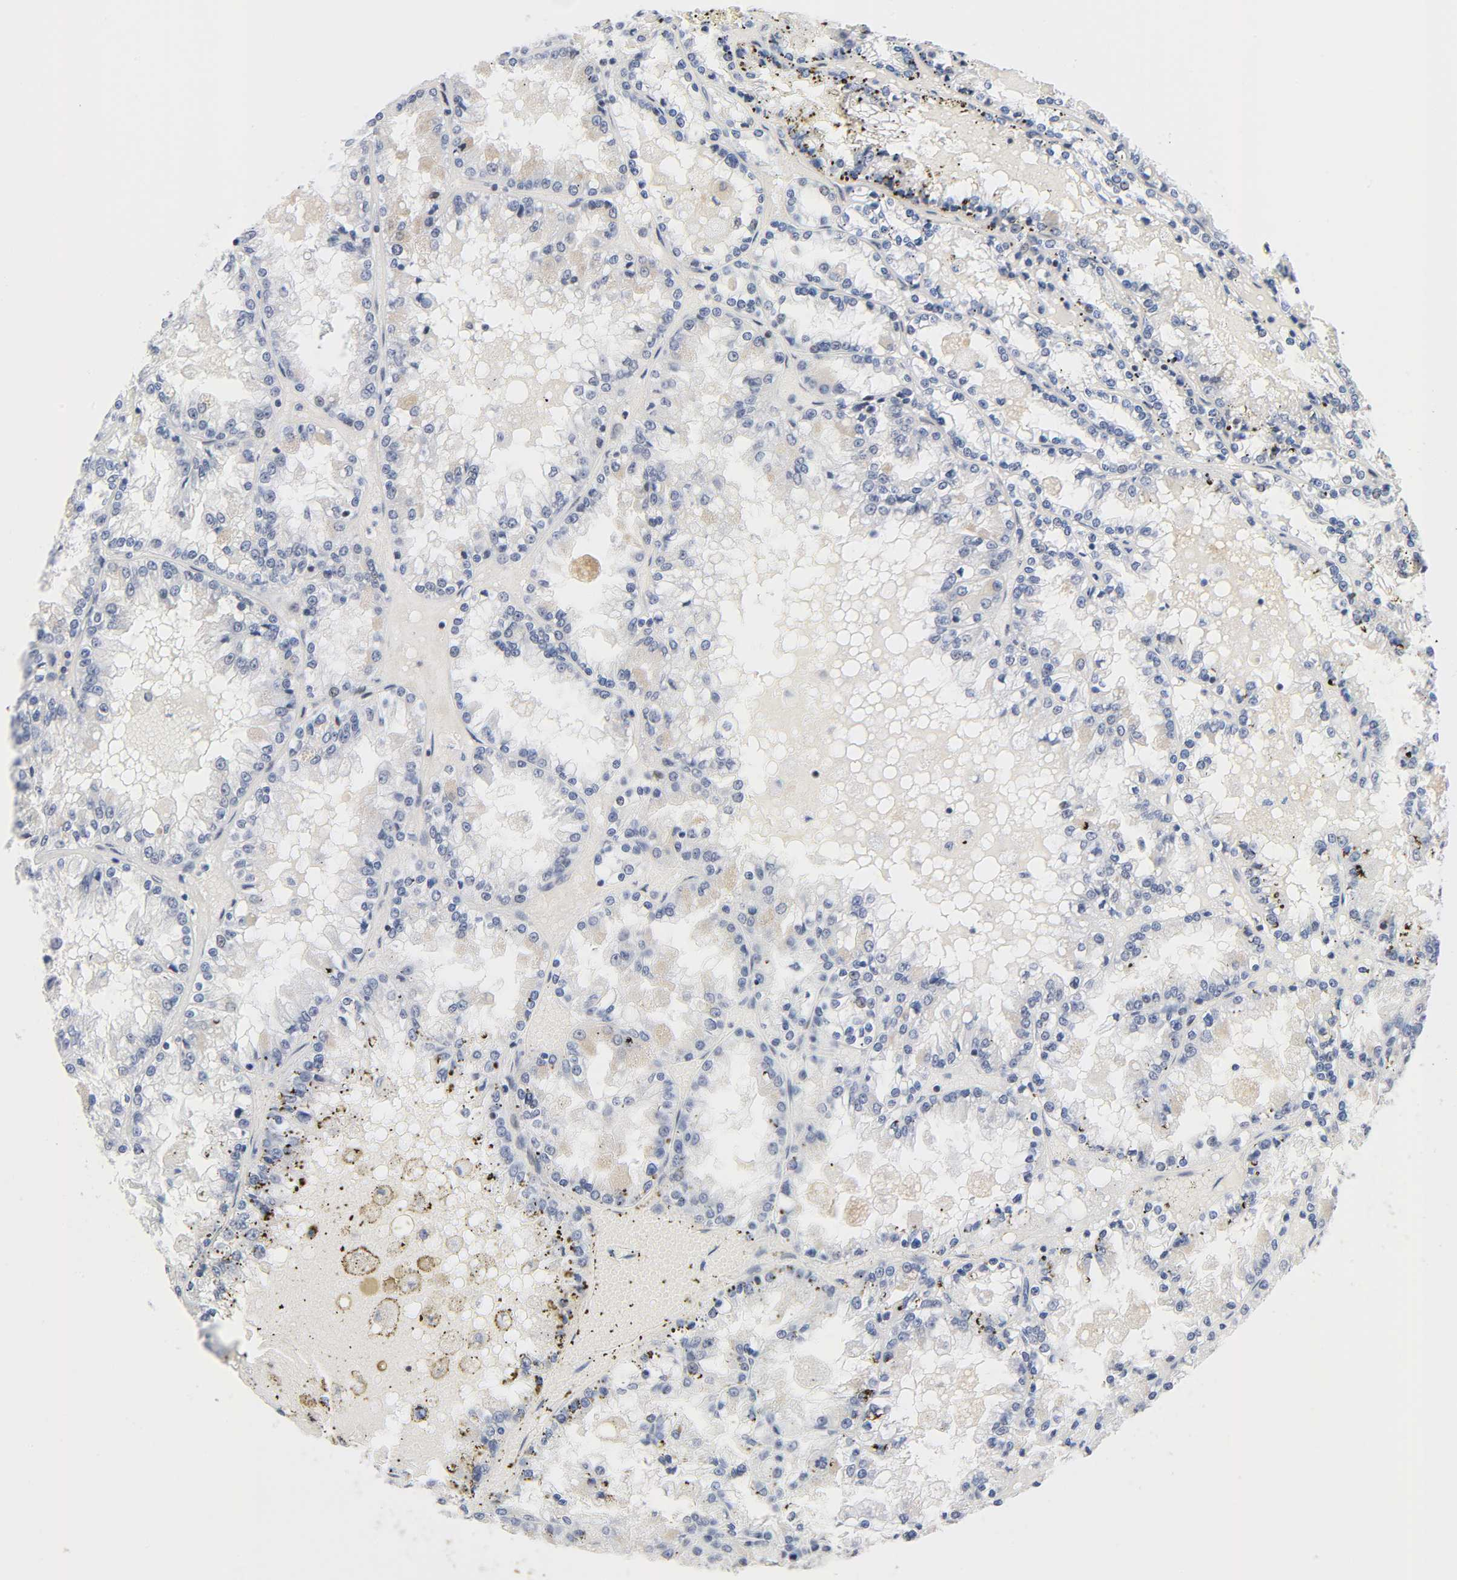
{"staining": {"intensity": "negative", "quantity": "none", "location": "none"}, "tissue": "renal cancer", "cell_type": "Tumor cells", "image_type": "cancer", "snomed": [{"axis": "morphology", "description": "Adenocarcinoma, NOS"}, {"axis": "topography", "description": "Kidney"}], "caption": "Tumor cells show no significant protein expression in renal cancer (adenocarcinoma). (Brightfield microscopy of DAB (3,3'-diaminobenzidine) IHC at high magnification).", "gene": "DIDO1", "patient": {"sex": "female", "age": 56}}